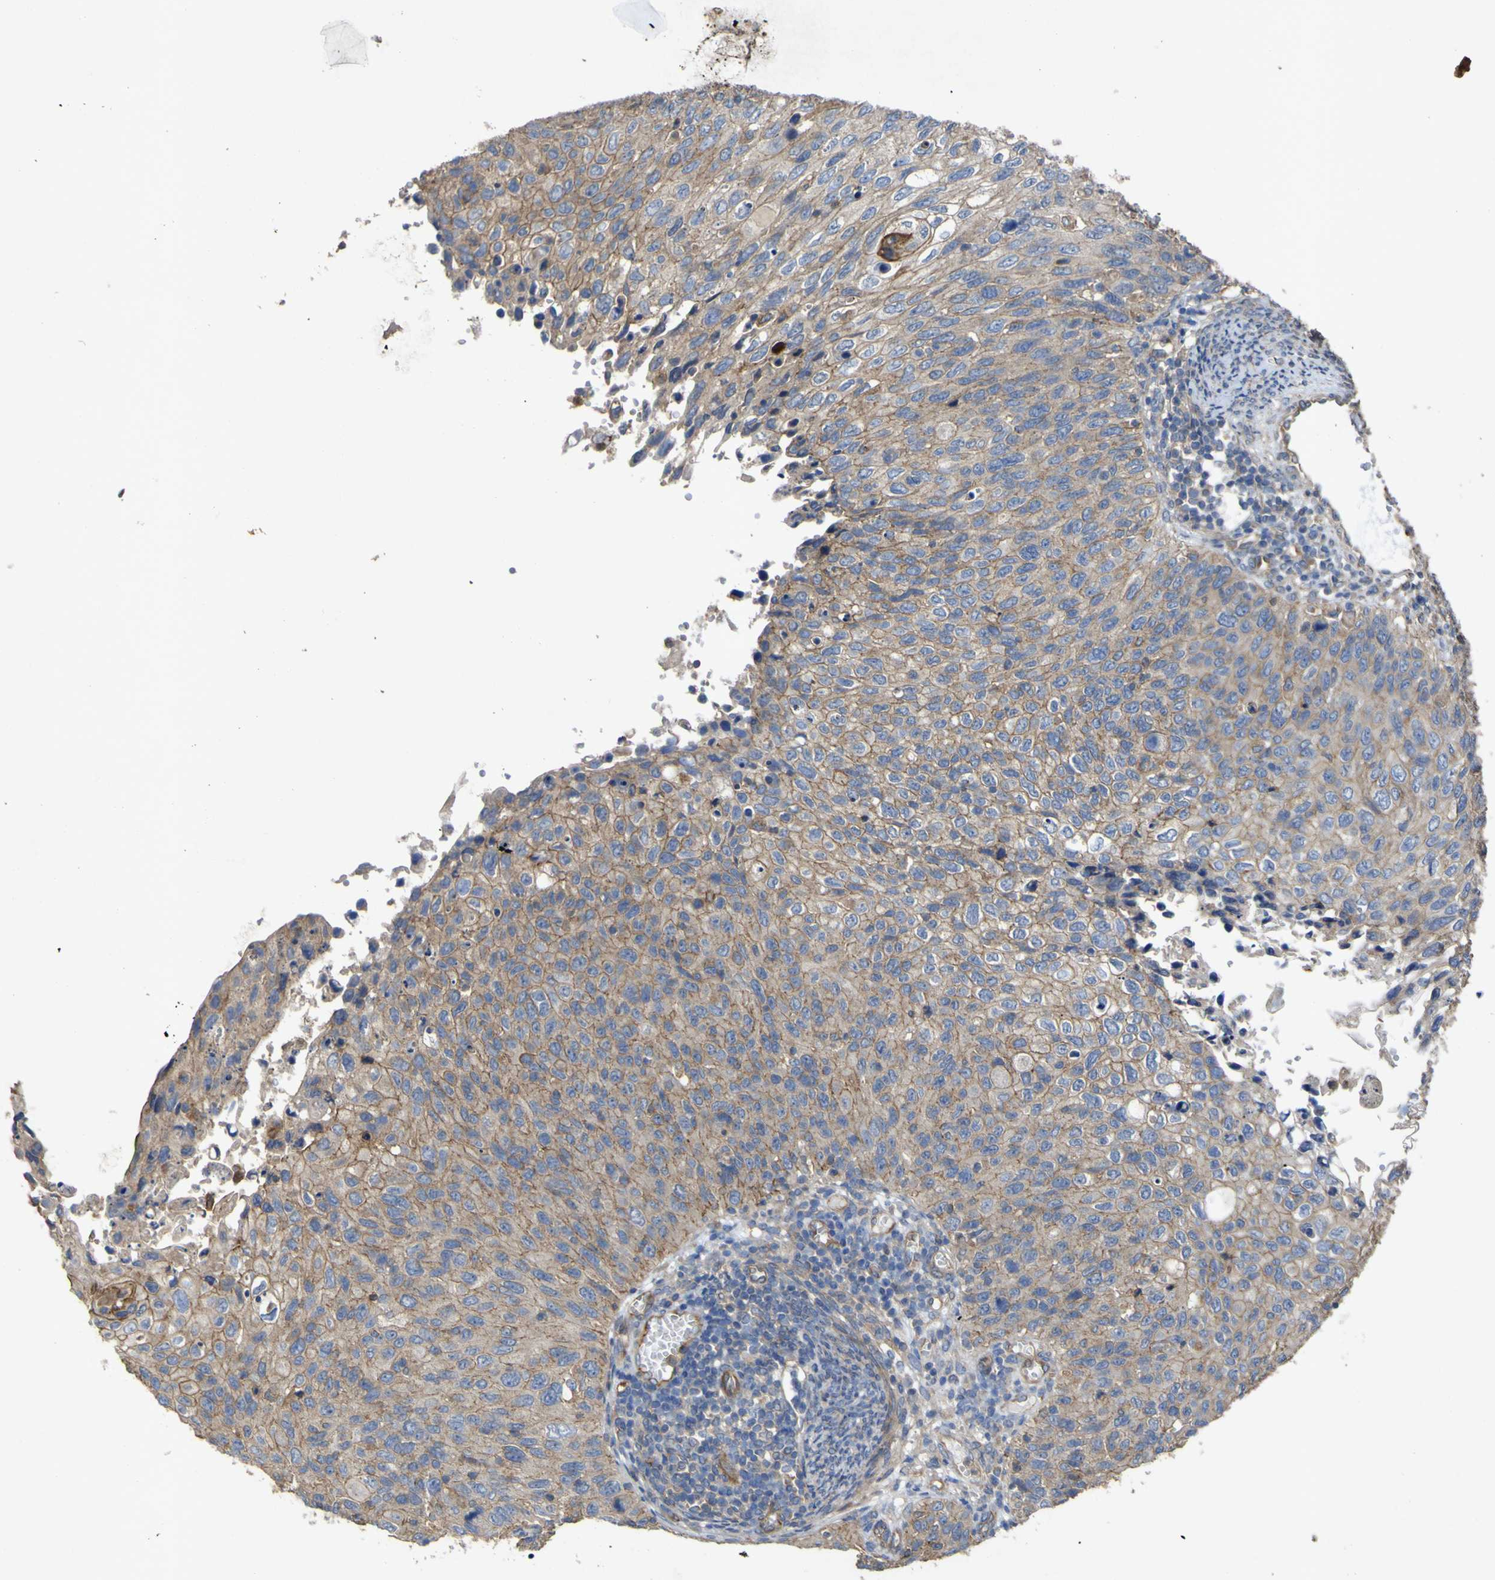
{"staining": {"intensity": "moderate", "quantity": ">75%", "location": "cytoplasmic/membranous"}, "tissue": "cervical cancer", "cell_type": "Tumor cells", "image_type": "cancer", "snomed": [{"axis": "morphology", "description": "Squamous cell carcinoma, NOS"}, {"axis": "topography", "description": "Cervix"}], "caption": "Moderate cytoplasmic/membranous protein expression is seen in about >75% of tumor cells in cervical cancer (squamous cell carcinoma).", "gene": "TNFSF15", "patient": {"sex": "female", "age": 70}}